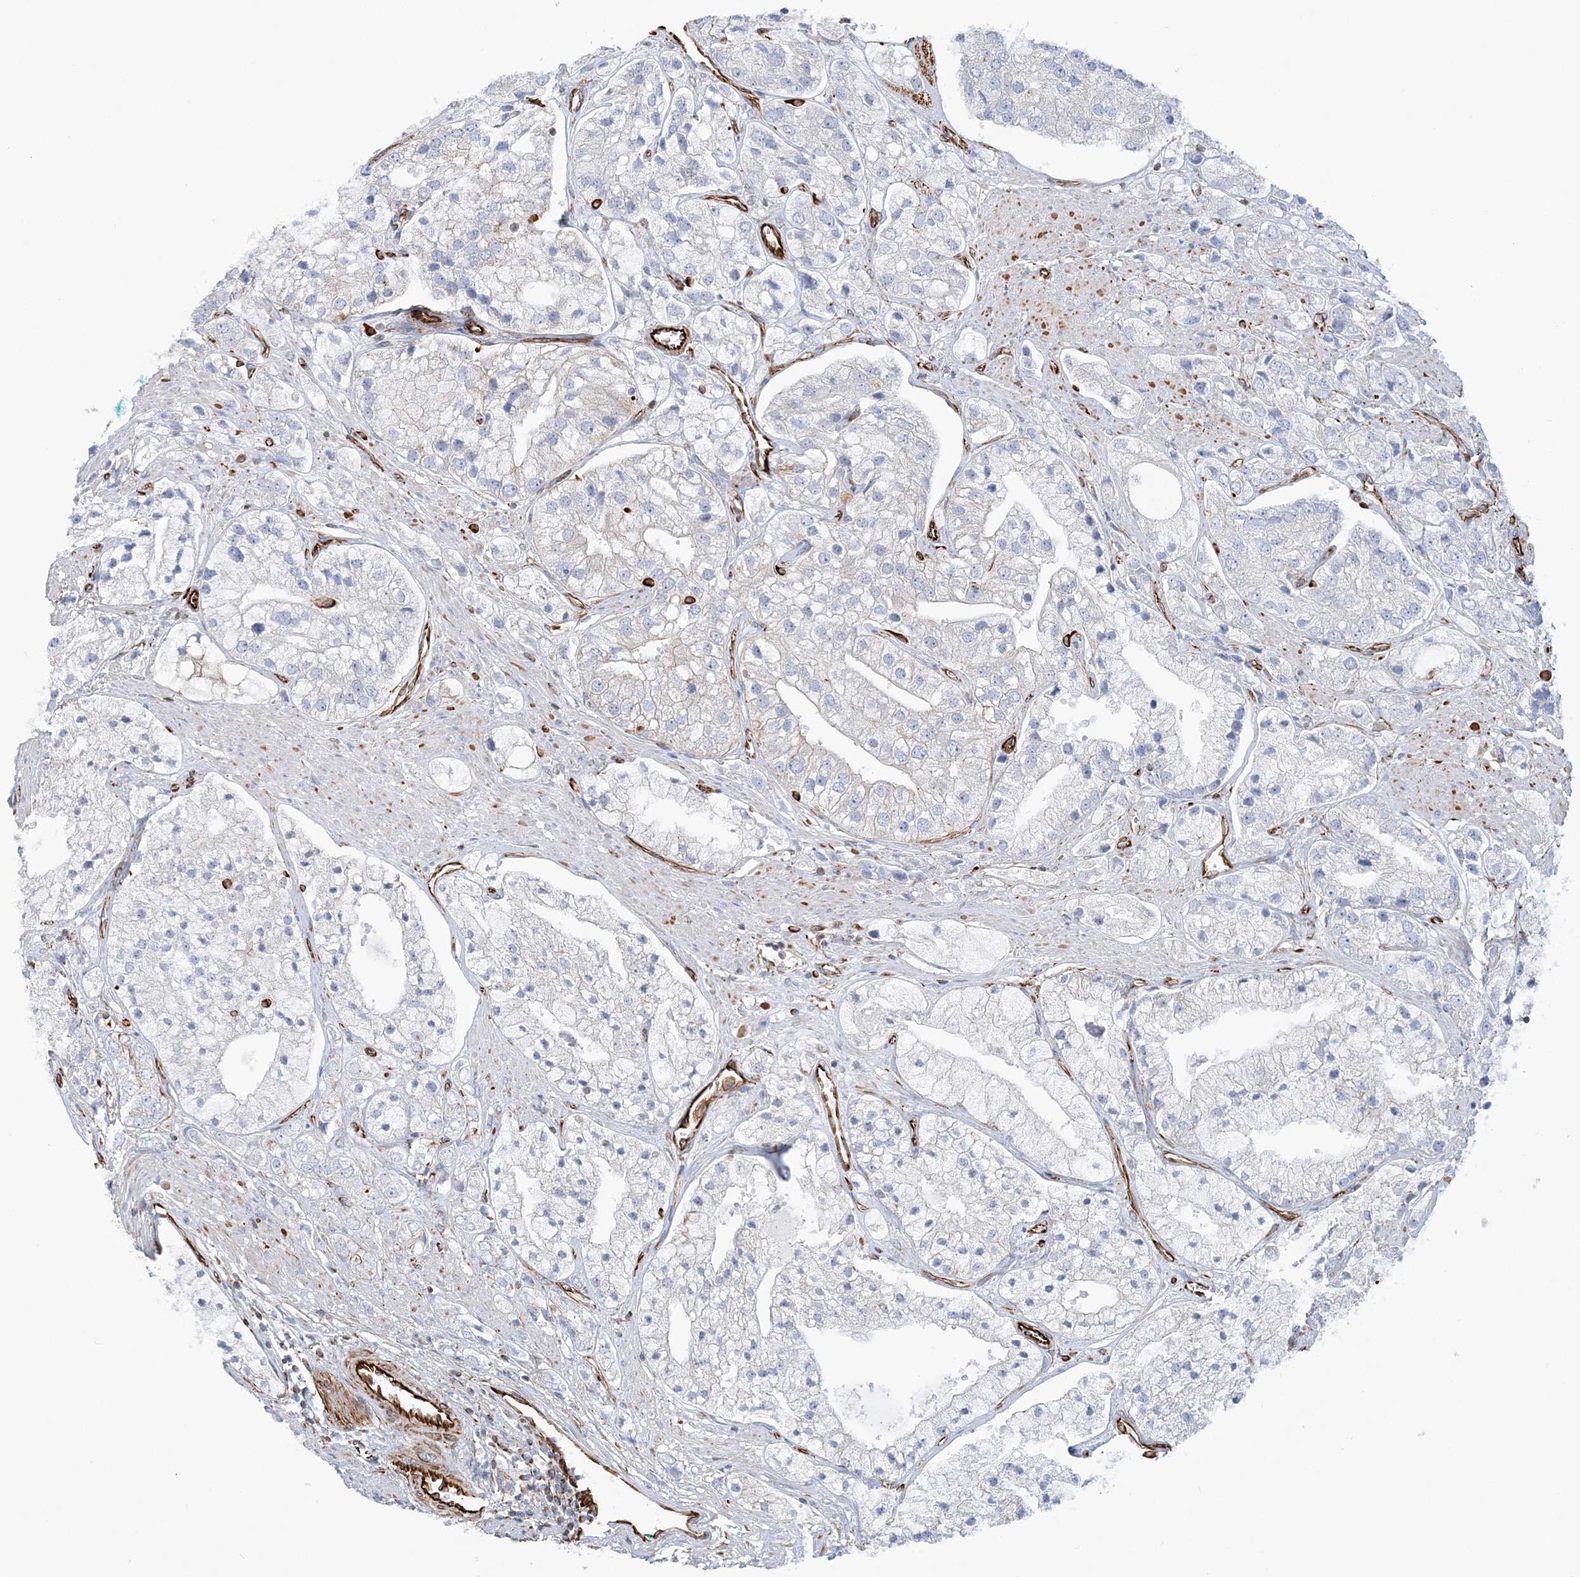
{"staining": {"intensity": "negative", "quantity": "none", "location": "none"}, "tissue": "prostate cancer", "cell_type": "Tumor cells", "image_type": "cancer", "snomed": [{"axis": "morphology", "description": "Adenocarcinoma, High grade"}, {"axis": "topography", "description": "Prostate"}], "caption": "DAB (3,3'-diaminobenzidine) immunohistochemical staining of human prostate cancer (high-grade adenocarcinoma) exhibits no significant staining in tumor cells. (Stains: DAB immunohistochemistry with hematoxylin counter stain, Microscopy: brightfield microscopy at high magnification).", "gene": "SCLT1", "patient": {"sex": "male", "age": 50}}